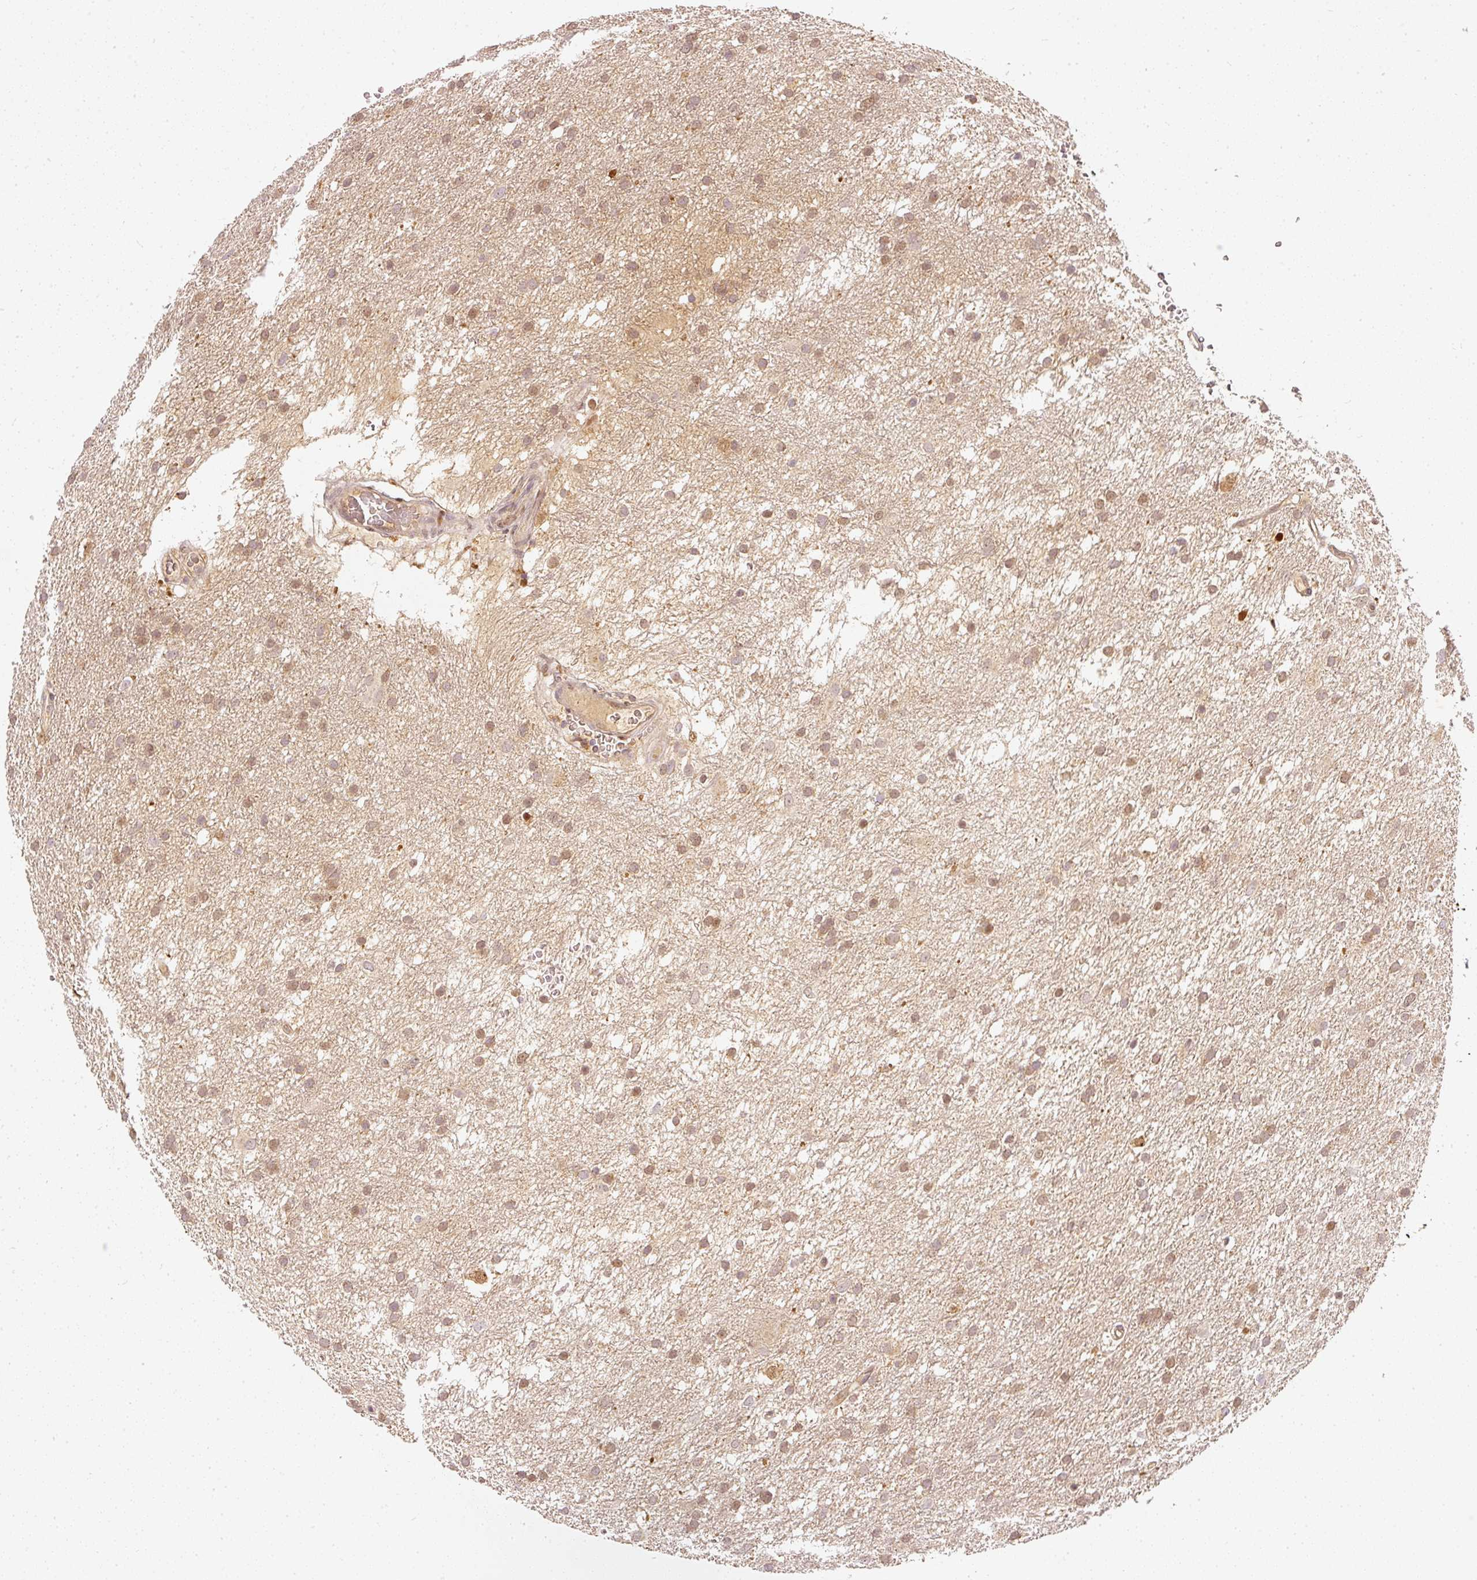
{"staining": {"intensity": "moderate", "quantity": ">75%", "location": "cytoplasmic/membranous"}, "tissue": "glioma", "cell_type": "Tumor cells", "image_type": "cancer", "snomed": [{"axis": "morphology", "description": "Glioma, malignant, High grade"}, {"axis": "topography", "description": "Cerebral cortex"}], "caption": "Immunohistochemistry (IHC) image of neoplastic tissue: glioma stained using IHC reveals medium levels of moderate protein expression localized specifically in the cytoplasmic/membranous of tumor cells, appearing as a cytoplasmic/membranous brown color.", "gene": "ZNF580", "patient": {"sex": "female", "age": 36}}